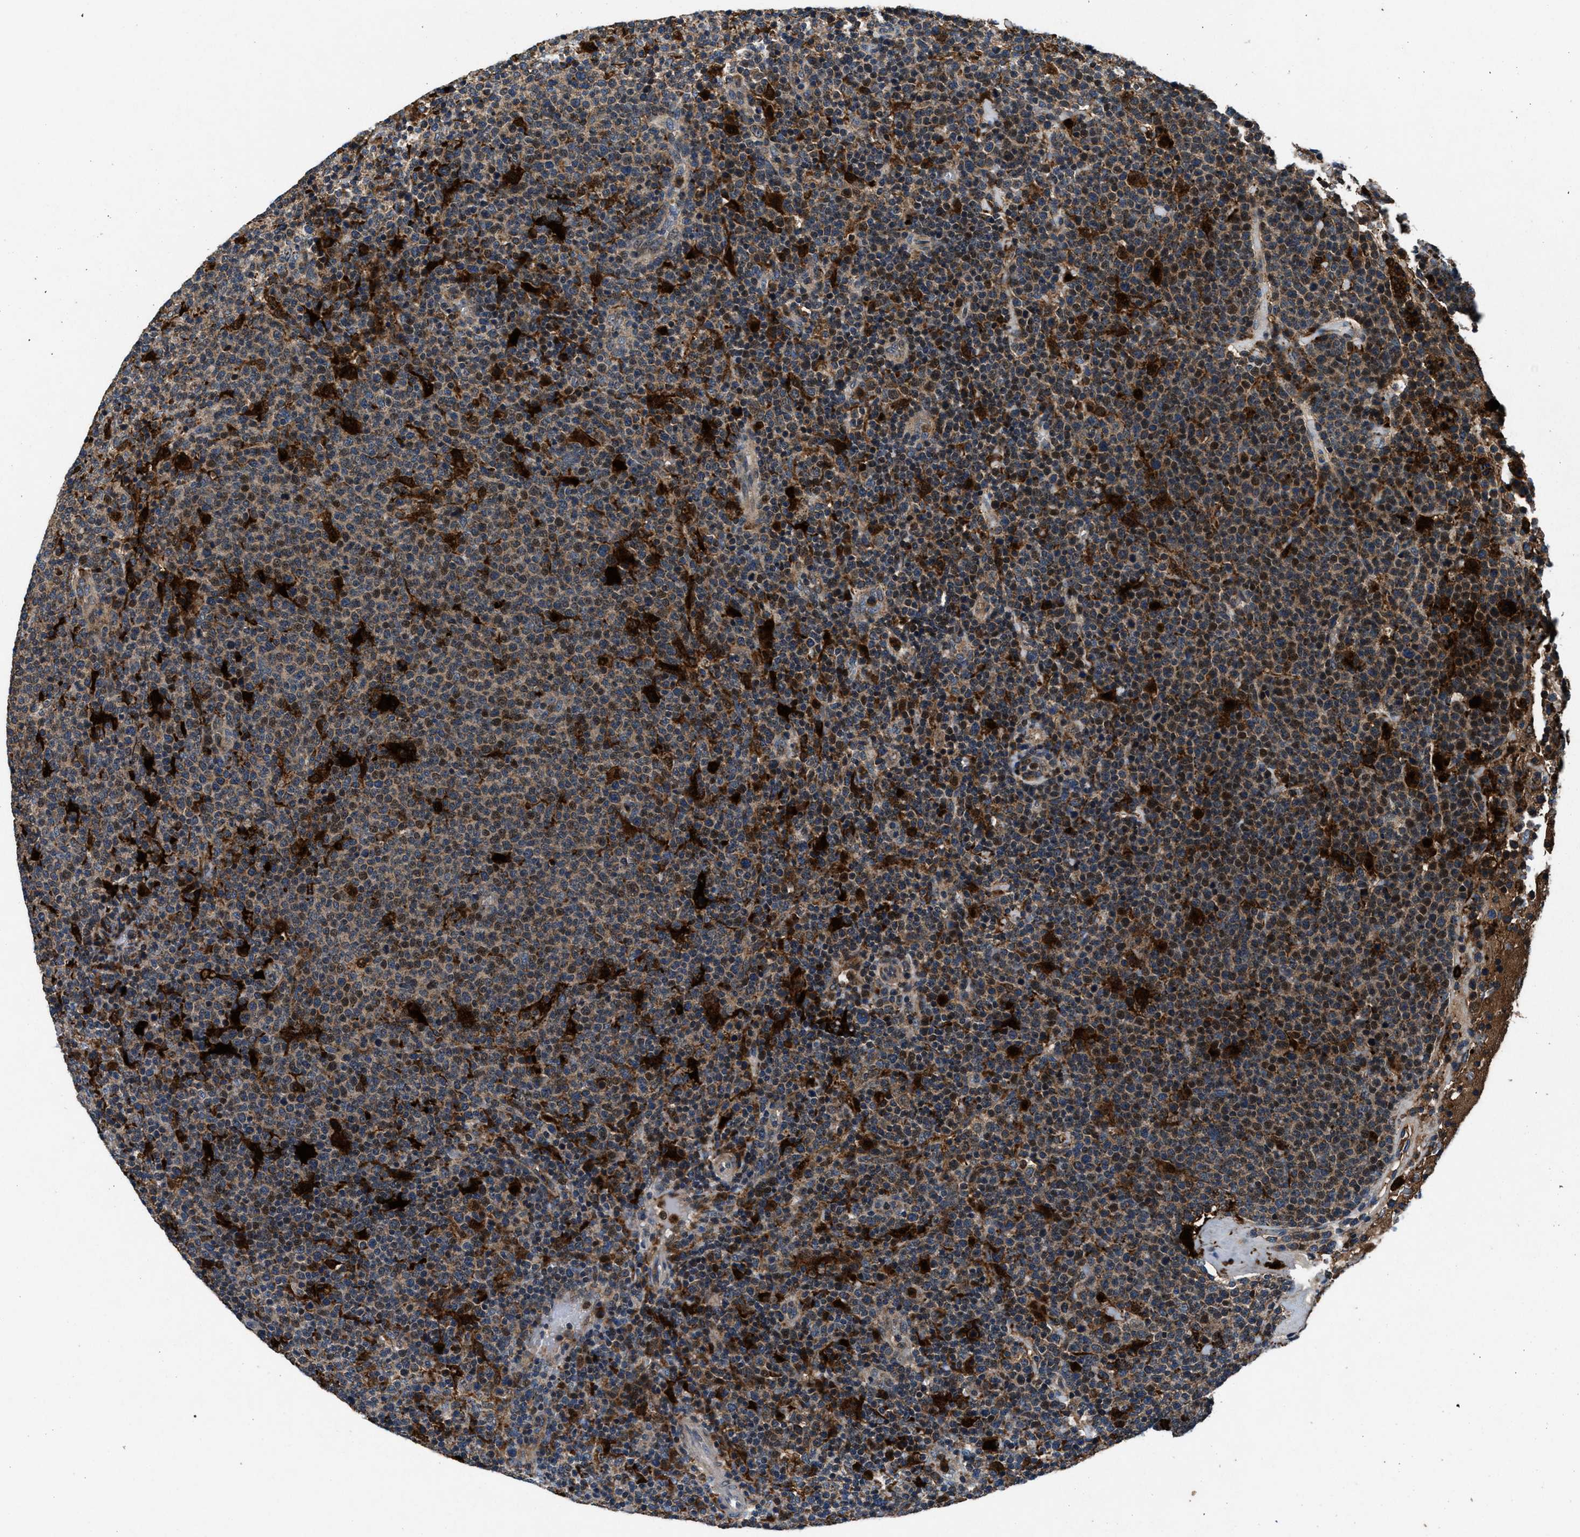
{"staining": {"intensity": "moderate", "quantity": ">75%", "location": "cytoplasmic/membranous,nuclear"}, "tissue": "lymphoma", "cell_type": "Tumor cells", "image_type": "cancer", "snomed": [{"axis": "morphology", "description": "Malignant lymphoma, non-Hodgkin's type, High grade"}, {"axis": "topography", "description": "Lymph node"}], "caption": "DAB immunohistochemical staining of lymphoma reveals moderate cytoplasmic/membranous and nuclear protein positivity in about >75% of tumor cells.", "gene": "FAM221A", "patient": {"sex": "male", "age": 61}}